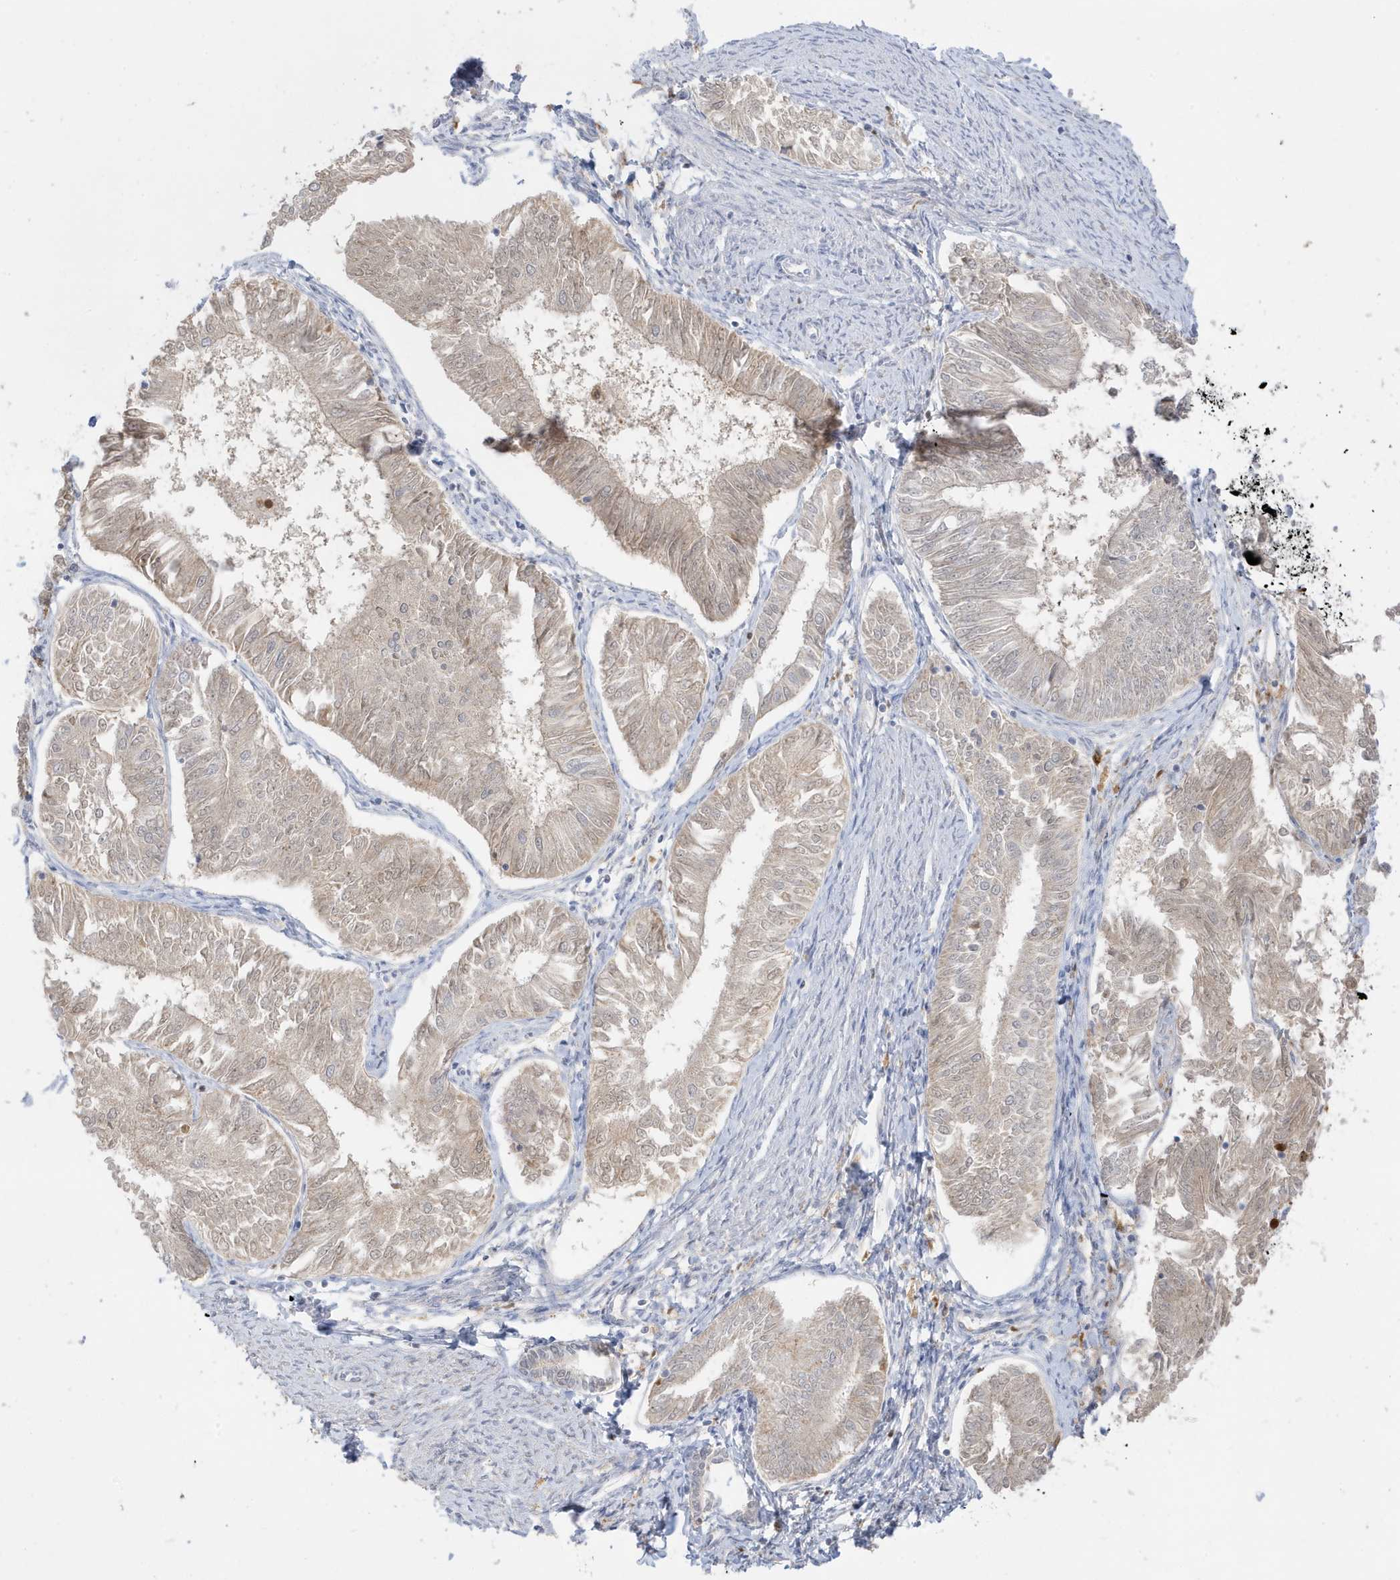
{"staining": {"intensity": "weak", "quantity": "<25%", "location": "nuclear"}, "tissue": "endometrial cancer", "cell_type": "Tumor cells", "image_type": "cancer", "snomed": [{"axis": "morphology", "description": "Adenocarcinoma, NOS"}, {"axis": "topography", "description": "Endometrium"}], "caption": "Tumor cells show no significant protein staining in endometrial adenocarcinoma.", "gene": "GCA", "patient": {"sex": "female", "age": 58}}